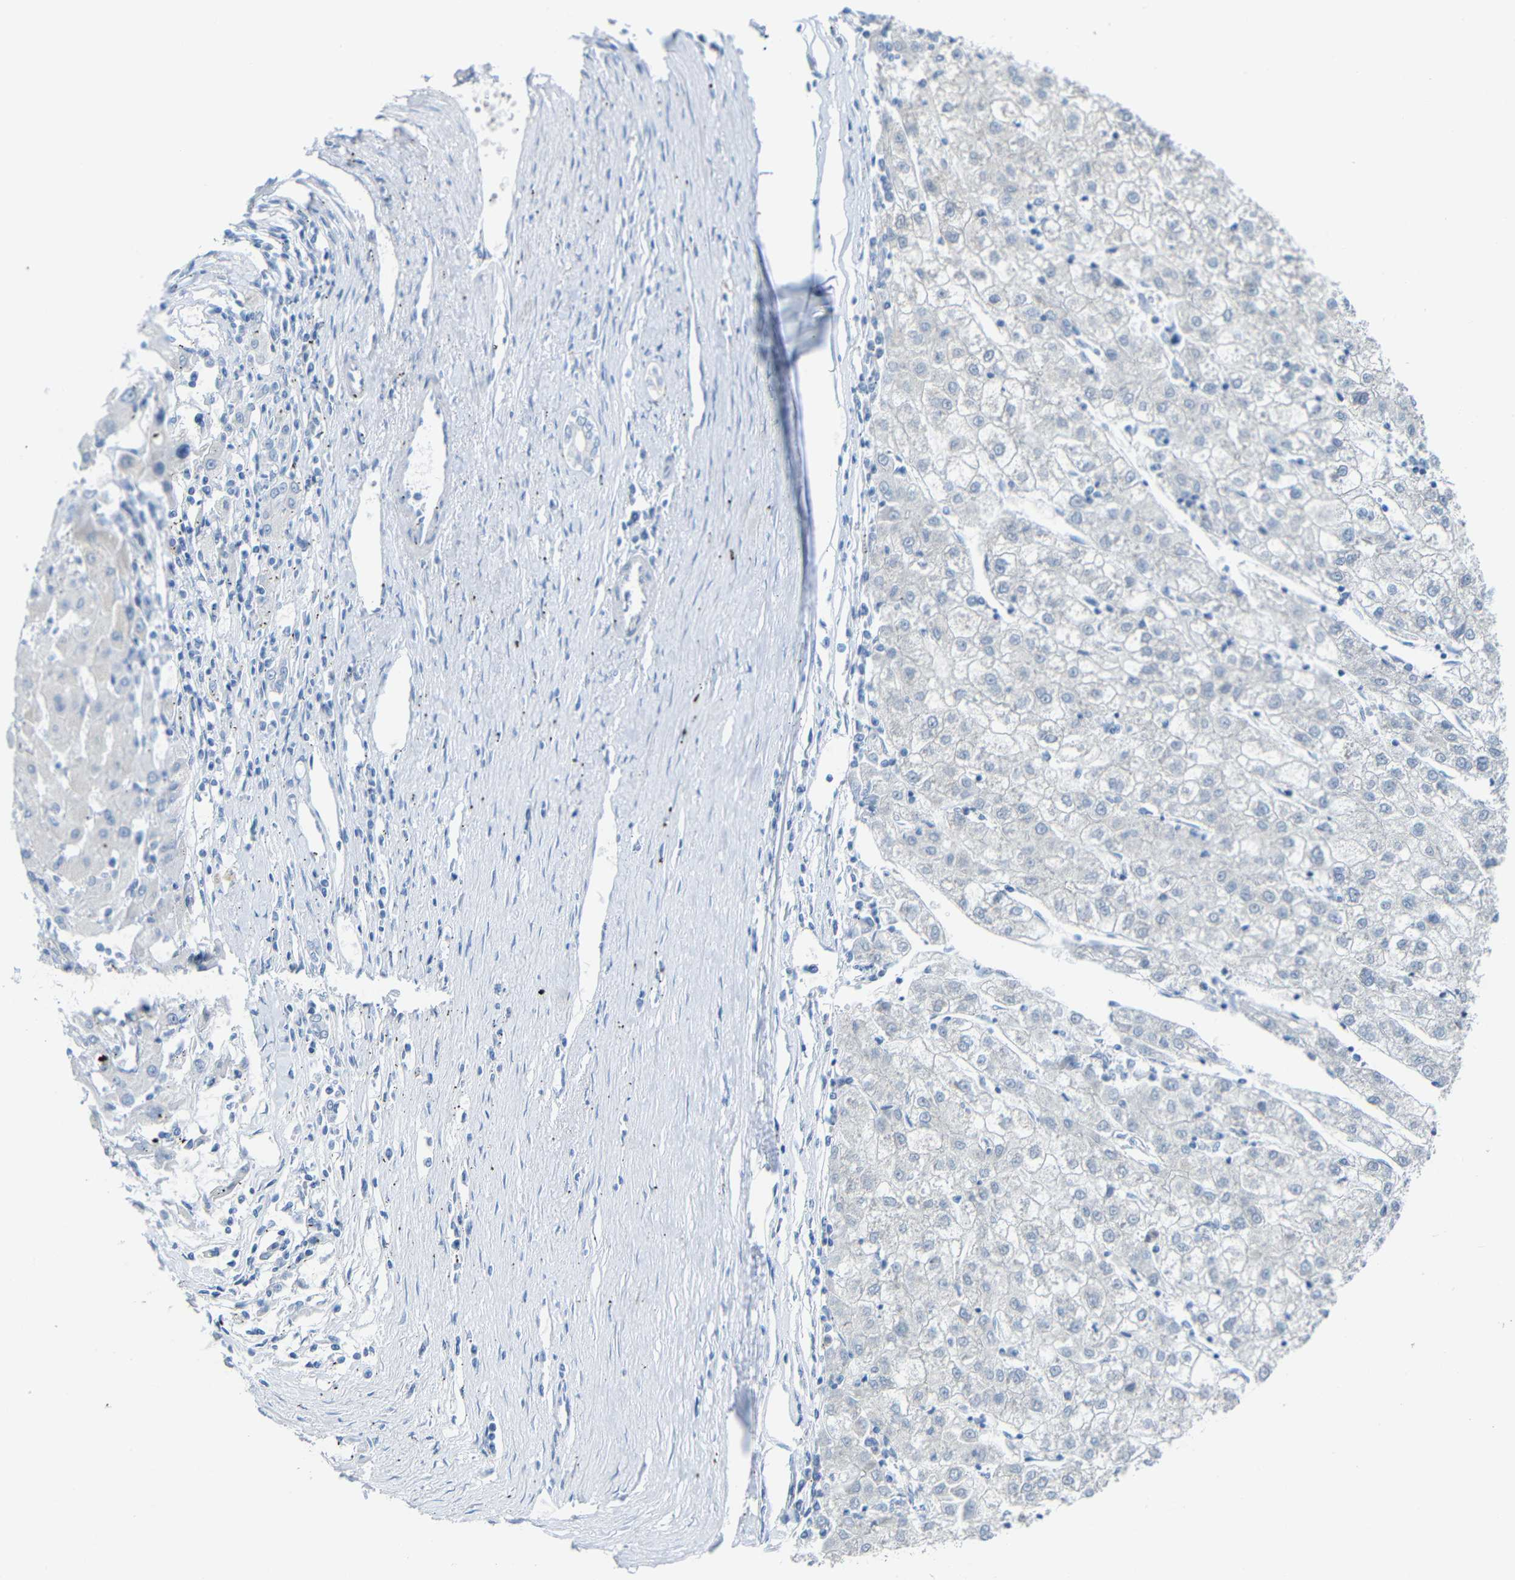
{"staining": {"intensity": "negative", "quantity": "none", "location": "none"}, "tissue": "liver cancer", "cell_type": "Tumor cells", "image_type": "cancer", "snomed": [{"axis": "morphology", "description": "Carcinoma, Hepatocellular, NOS"}, {"axis": "topography", "description": "Liver"}], "caption": "An immunohistochemistry (IHC) micrograph of liver cancer (hepatocellular carcinoma) is shown. There is no staining in tumor cells of liver cancer (hepatocellular carcinoma). (Brightfield microscopy of DAB (3,3'-diaminobenzidine) immunohistochemistry (IHC) at high magnification).", "gene": "C15orf48", "patient": {"sex": "male", "age": 72}}